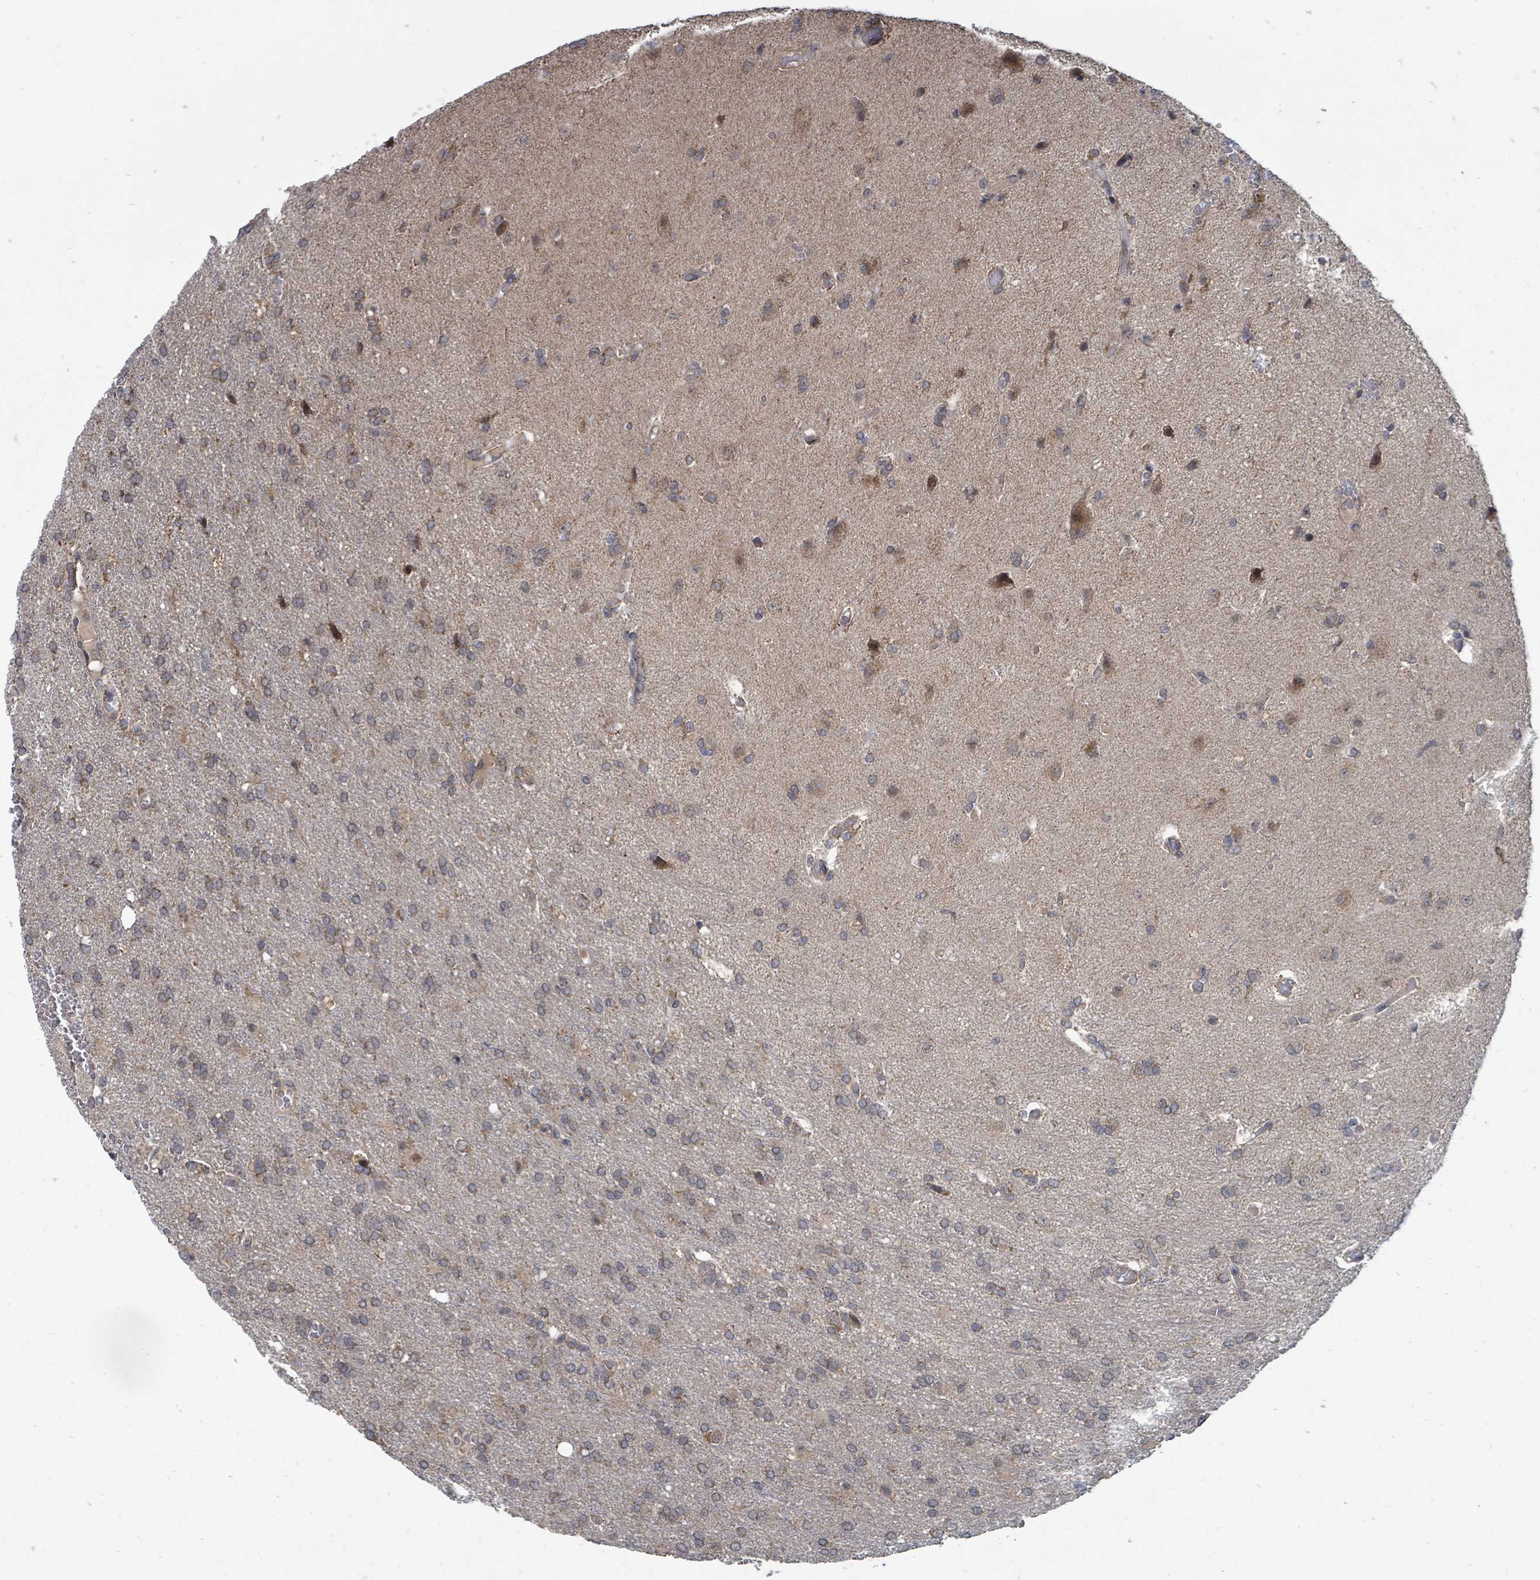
{"staining": {"intensity": "weak", "quantity": ">75%", "location": "cytoplasmic/membranous,nuclear"}, "tissue": "glioma", "cell_type": "Tumor cells", "image_type": "cancer", "snomed": [{"axis": "morphology", "description": "Glioma, malignant, High grade"}, {"axis": "topography", "description": "Brain"}], "caption": "Protein analysis of glioma tissue displays weak cytoplasmic/membranous and nuclear expression in about >75% of tumor cells.", "gene": "MAGOHB", "patient": {"sex": "female", "age": 74}}